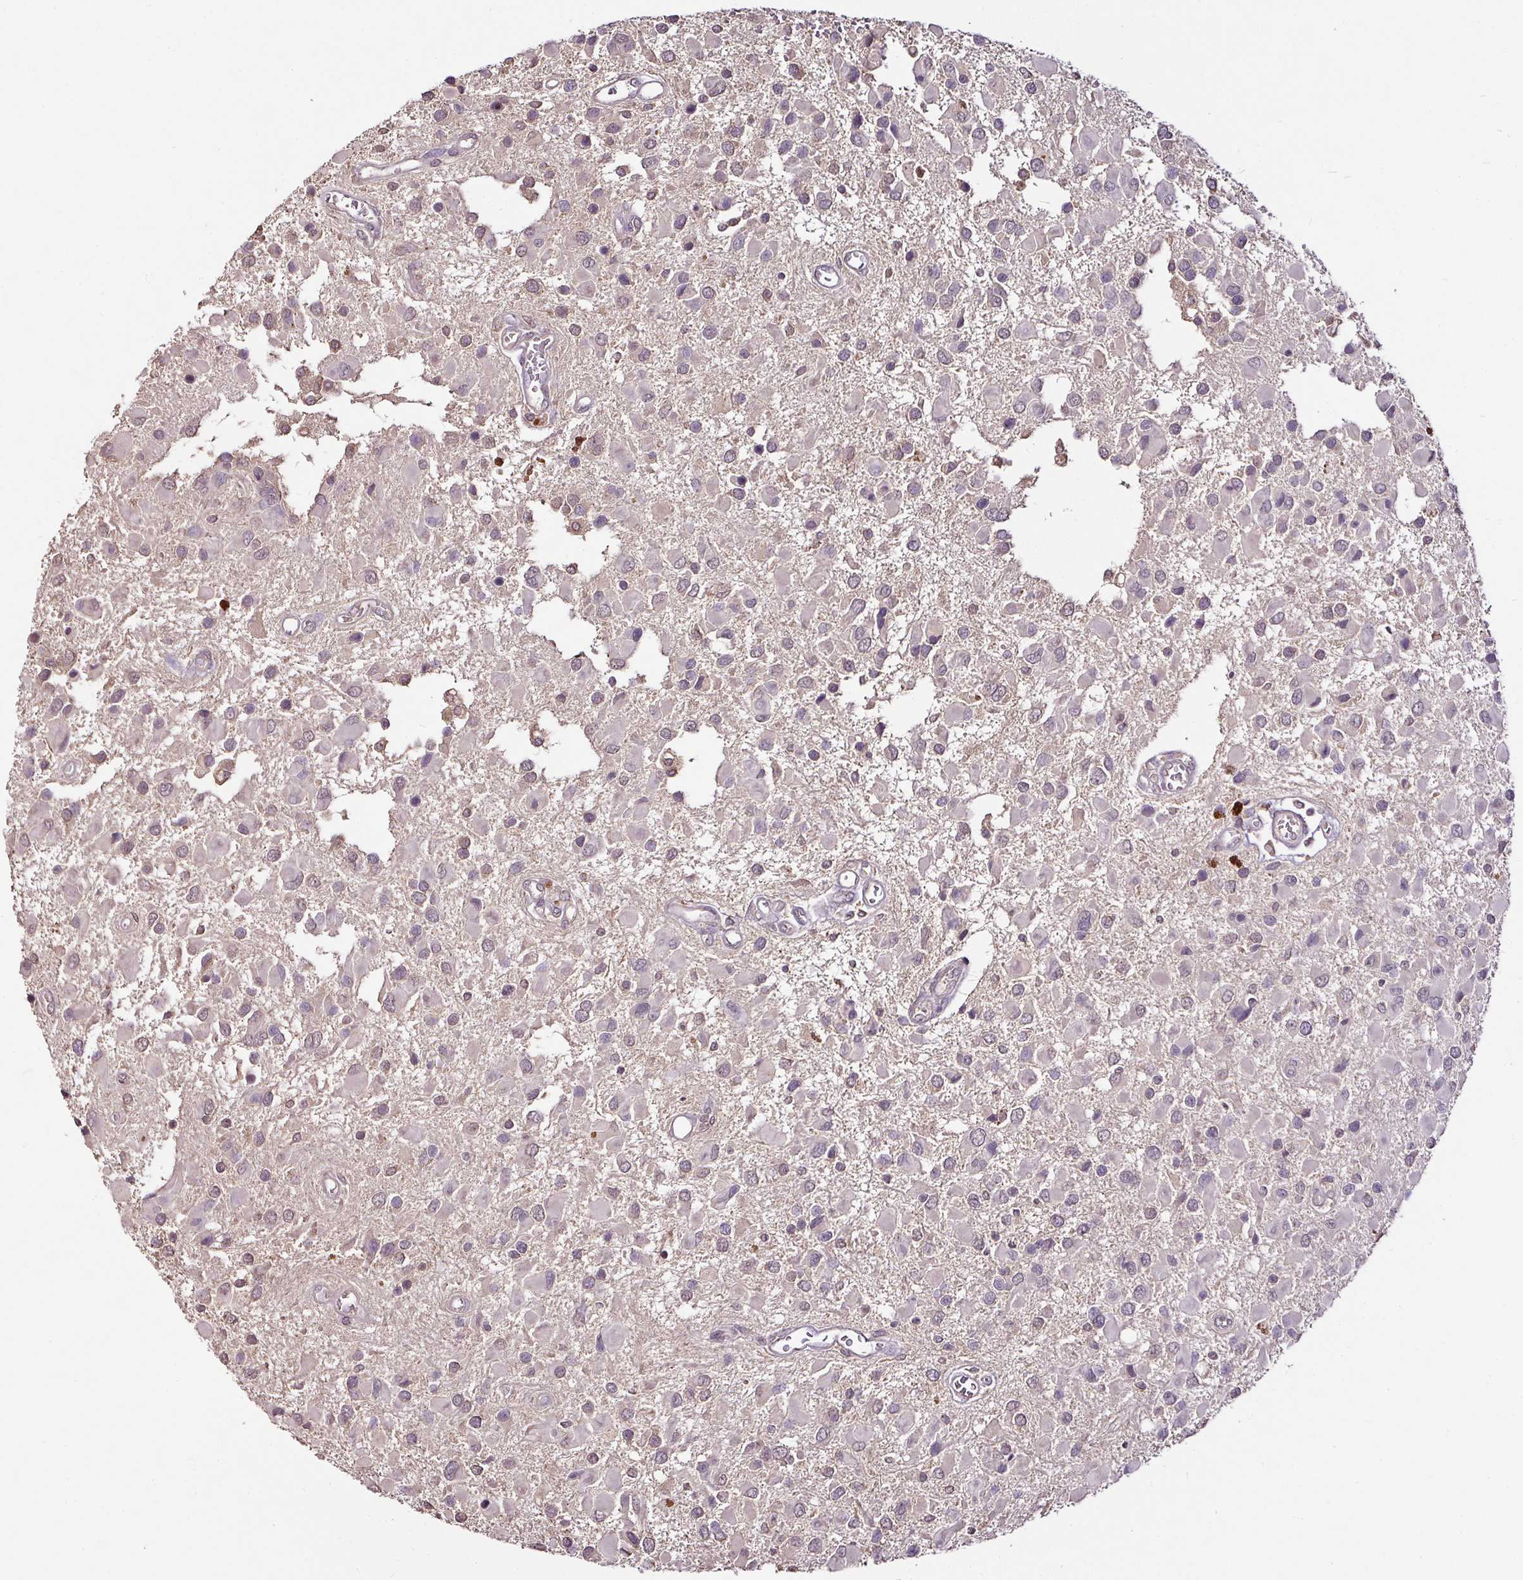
{"staining": {"intensity": "weak", "quantity": "<25%", "location": "nuclear"}, "tissue": "glioma", "cell_type": "Tumor cells", "image_type": "cancer", "snomed": [{"axis": "morphology", "description": "Glioma, malignant, High grade"}, {"axis": "topography", "description": "Brain"}], "caption": "Glioma stained for a protein using immunohistochemistry (IHC) exhibits no positivity tumor cells.", "gene": "RPL38", "patient": {"sex": "male", "age": 53}}